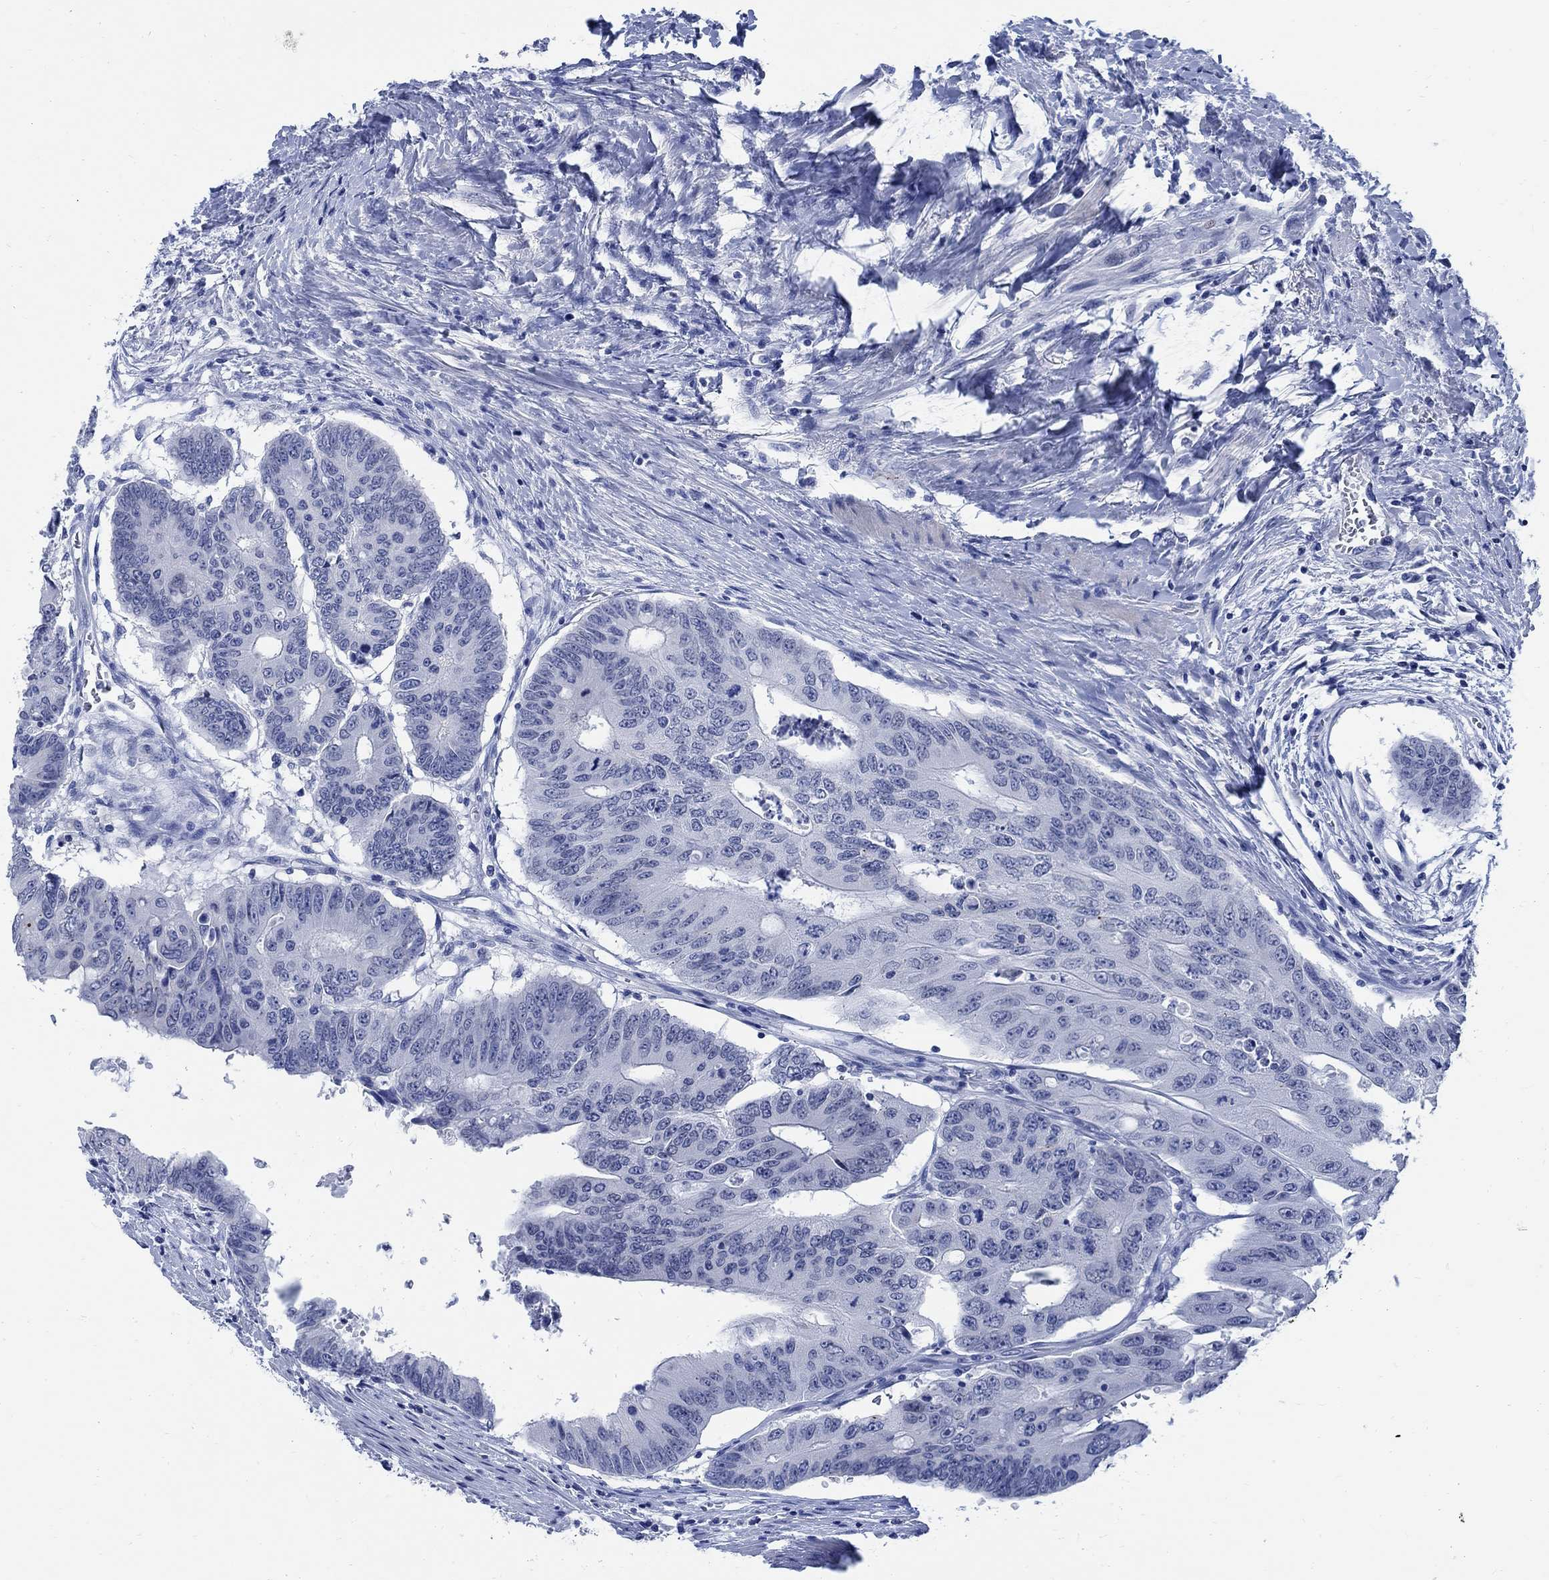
{"staining": {"intensity": "negative", "quantity": "none", "location": "none"}, "tissue": "colorectal cancer", "cell_type": "Tumor cells", "image_type": "cancer", "snomed": [{"axis": "morphology", "description": "Adenocarcinoma, NOS"}, {"axis": "topography", "description": "Rectum"}], "caption": "Adenocarcinoma (colorectal) stained for a protein using immunohistochemistry (IHC) demonstrates no staining tumor cells.", "gene": "CAMK2N1", "patient": {"sex": "male", "age": 59}}